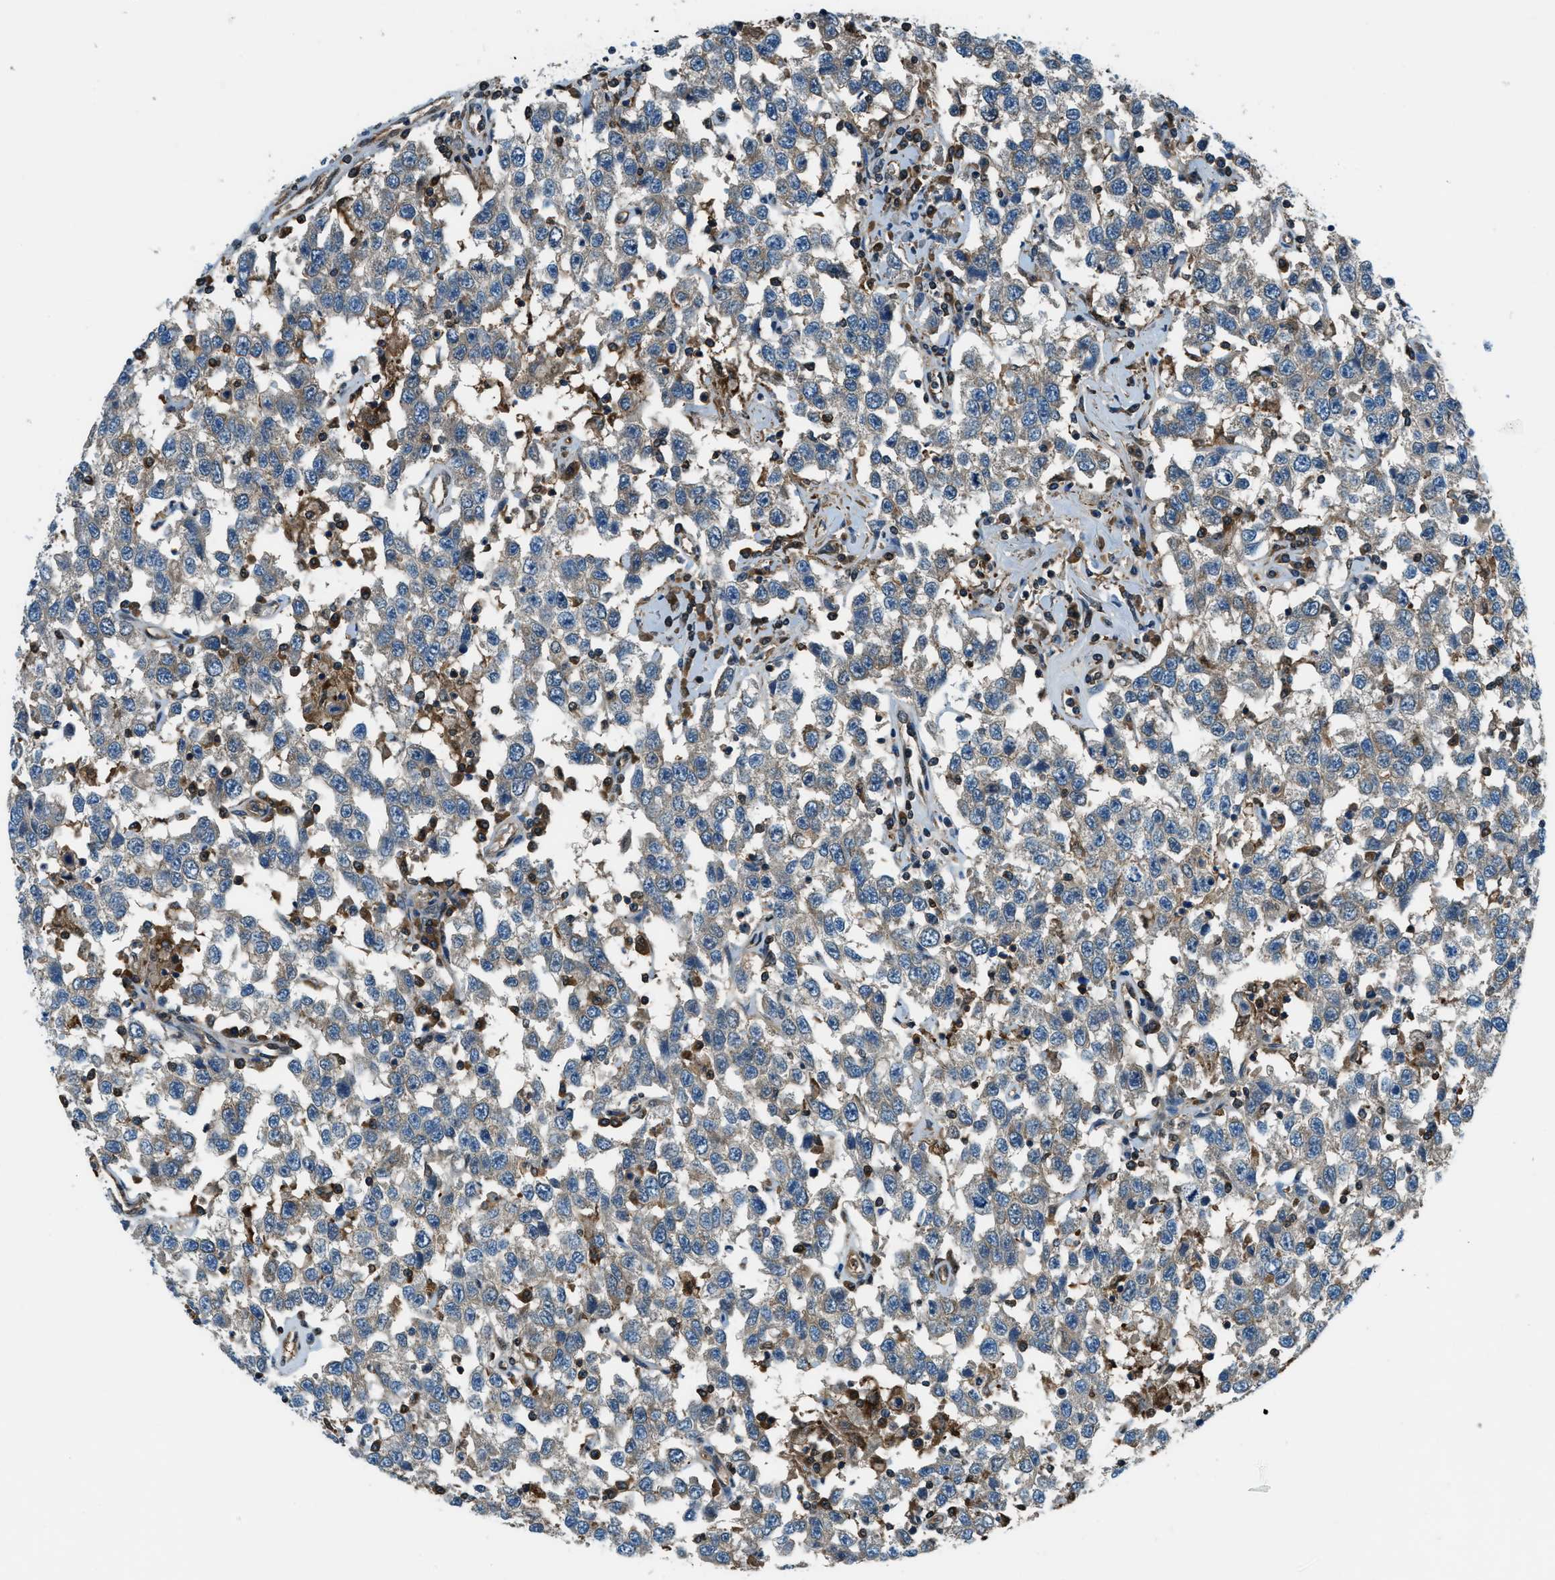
{"staining": {"intensity": "weak", "quantity": "<25%", "location": "cytoplasmic/membranous"}, "tissue": "testis cancer", "cell_type": "Tumor cells", "image_type": "cancer", "snomed": [{"axis": "morphology", "description": "Seminoma, NOS"}, {"axis": "topography", "description": "Testis"}], "caption": "This micrograph is of testis cancer stained with immunohistochemistry to label a protein in brown with the nuclei are counter-stained blue. There is no staining in tumor cells.", "gene": "HEBP2", "patient": {"sex": "male", "age": 41}}